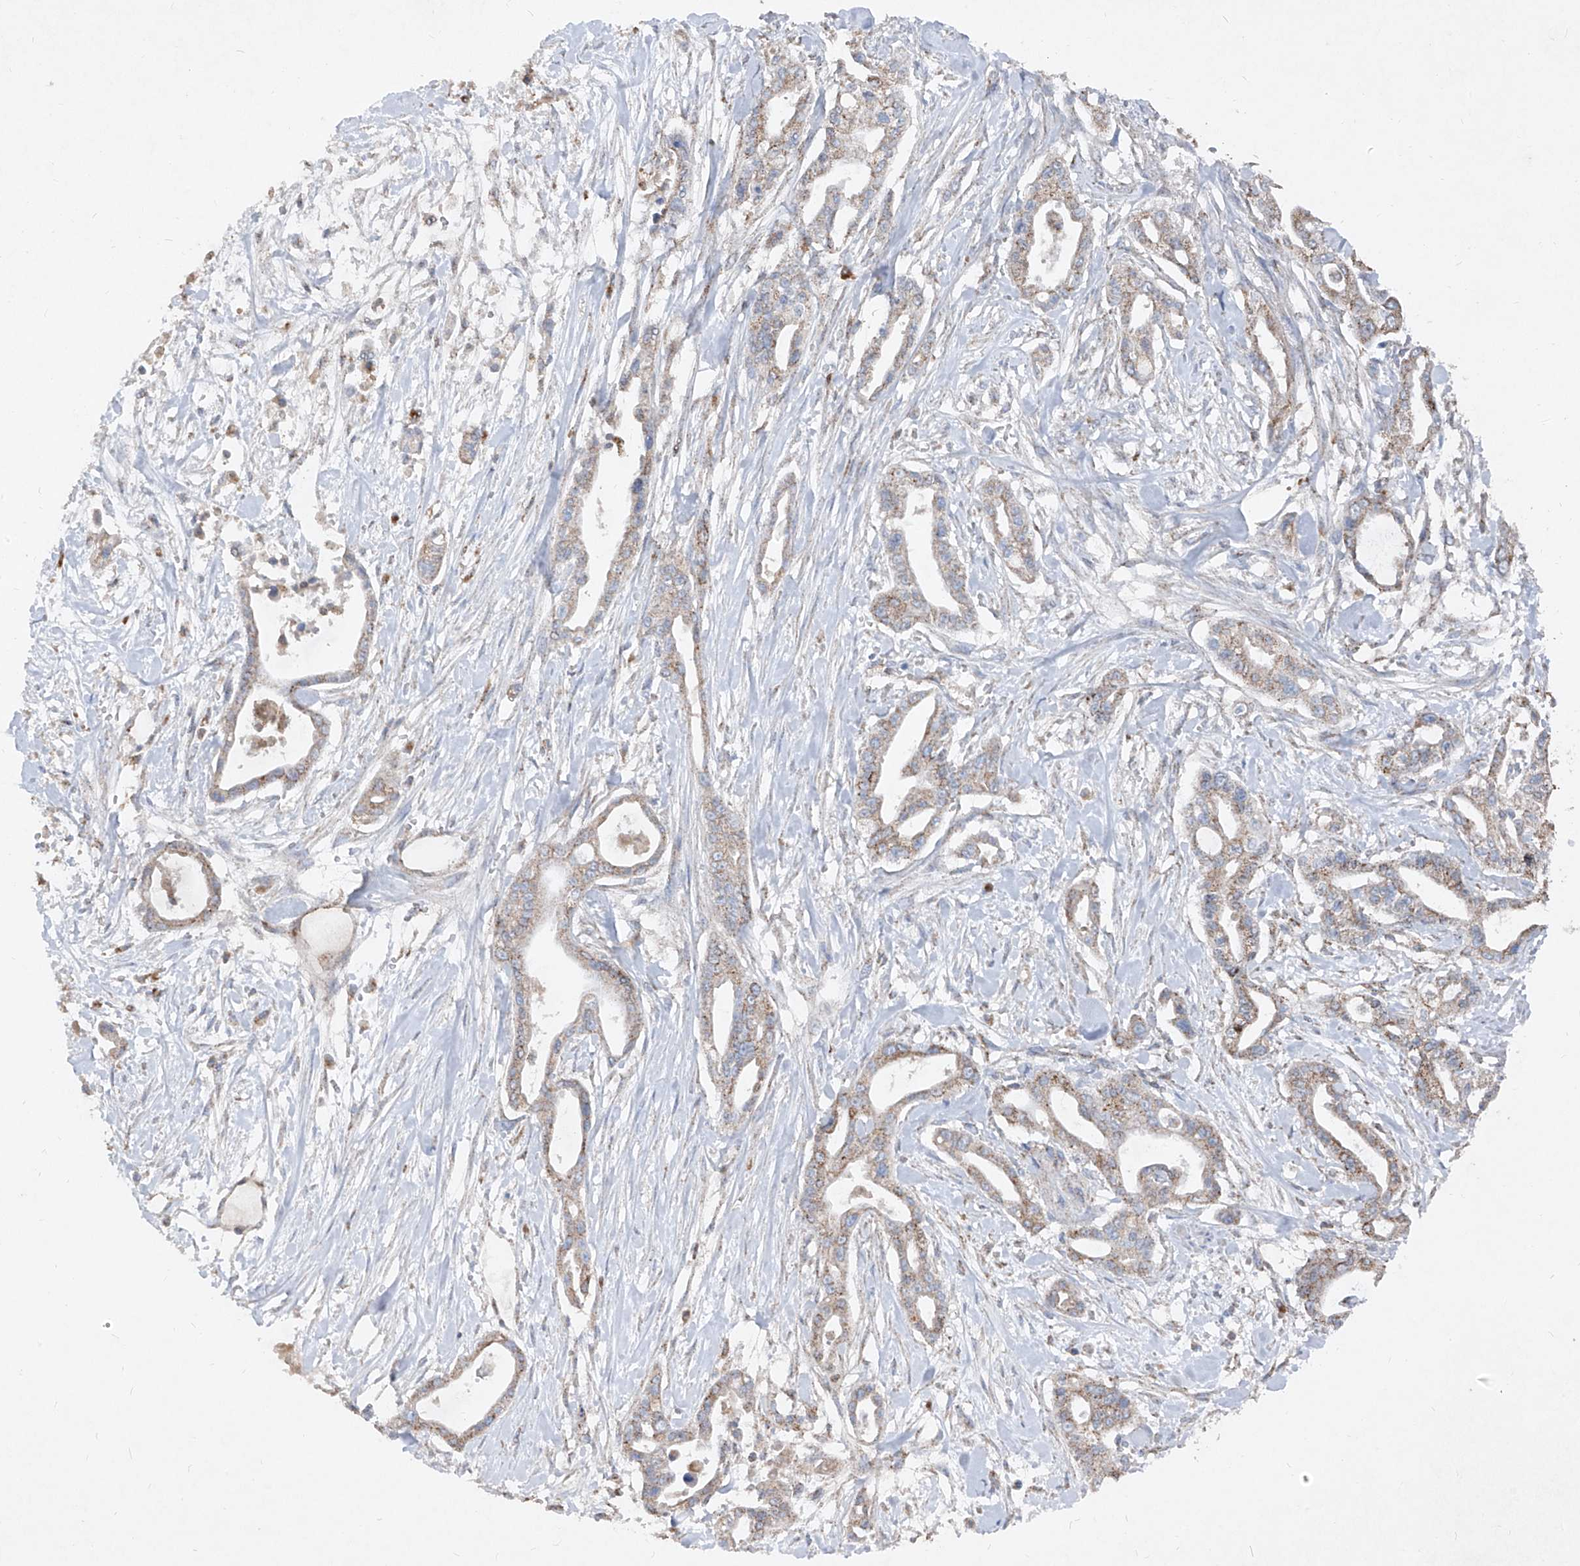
{"staining": {"intensity": "weak", "quantity": "25%-75%", "location": "cytoplasmic/membranous"}, "tissue": "pancreatic cancer", "cell_type": "Tumor cells", "image_type": "cancer", "snomed": [{"axis": "morphology", "description": "Adenocarcinoma, NOS"}, {"axis": "topography", "description": "Pancreas"}], "caption": "Protein staining of pancreatic adenocarcinoma tissue displays weak cytoplasmic/membranous staining in about 25%-75% of tumor cells.", "gene": "ABCD3", "patient": {"sex": "male", "age": 68}}